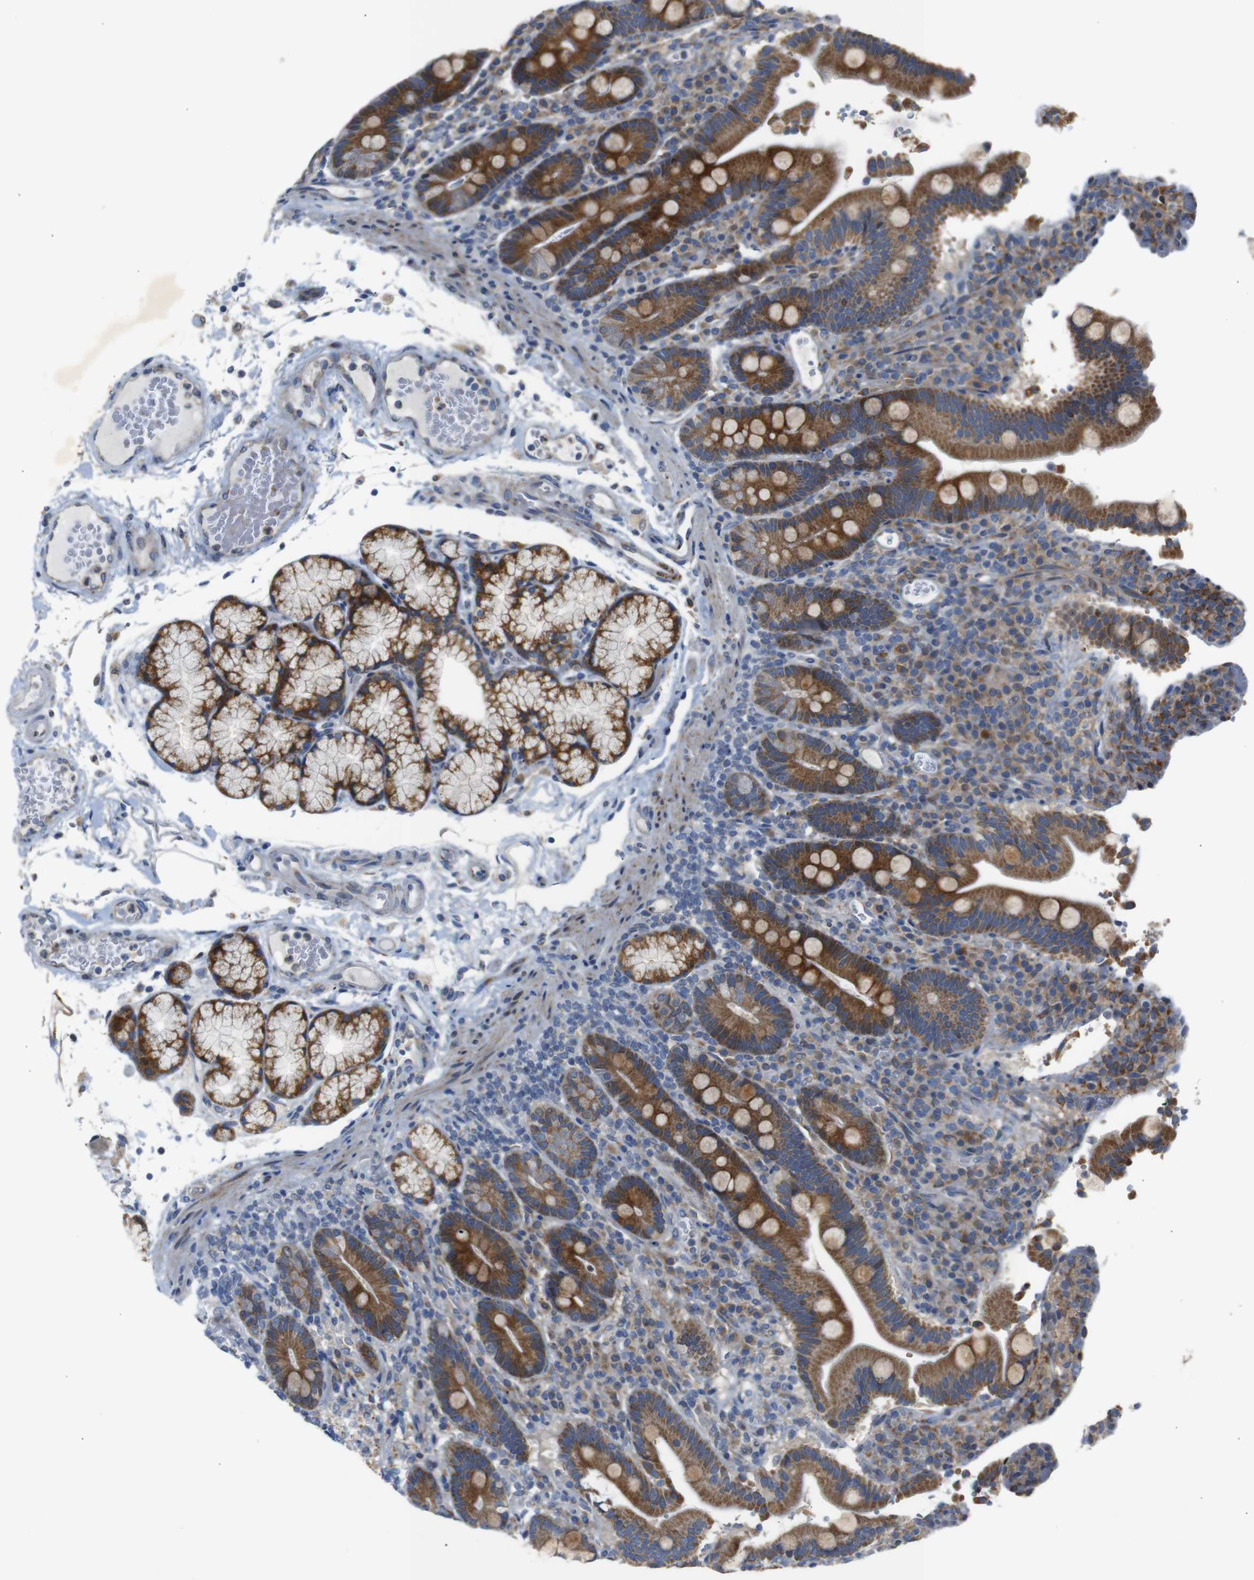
{"staining": {"intensity": "strong", "quantity": ">75%", "location": "cytoplasmic/membranous"}, "tissue": "duodenum", "cell_type": "Glandular cells", "image_type": "normal", "snomed": [{"axis": "morphology", "description": "Normal tissue, NOS"}, {"axis": "topography", "description": "Small intestine, NOS"}], "caption": "A brown stain labels strong cytoplasmic/membranous staining of a protein in glandular cells of unremarkable human duodenum. Nuclei are stained in blue.", "gene": "CHST10", "patient": {"sex": "female", "age": 71}}